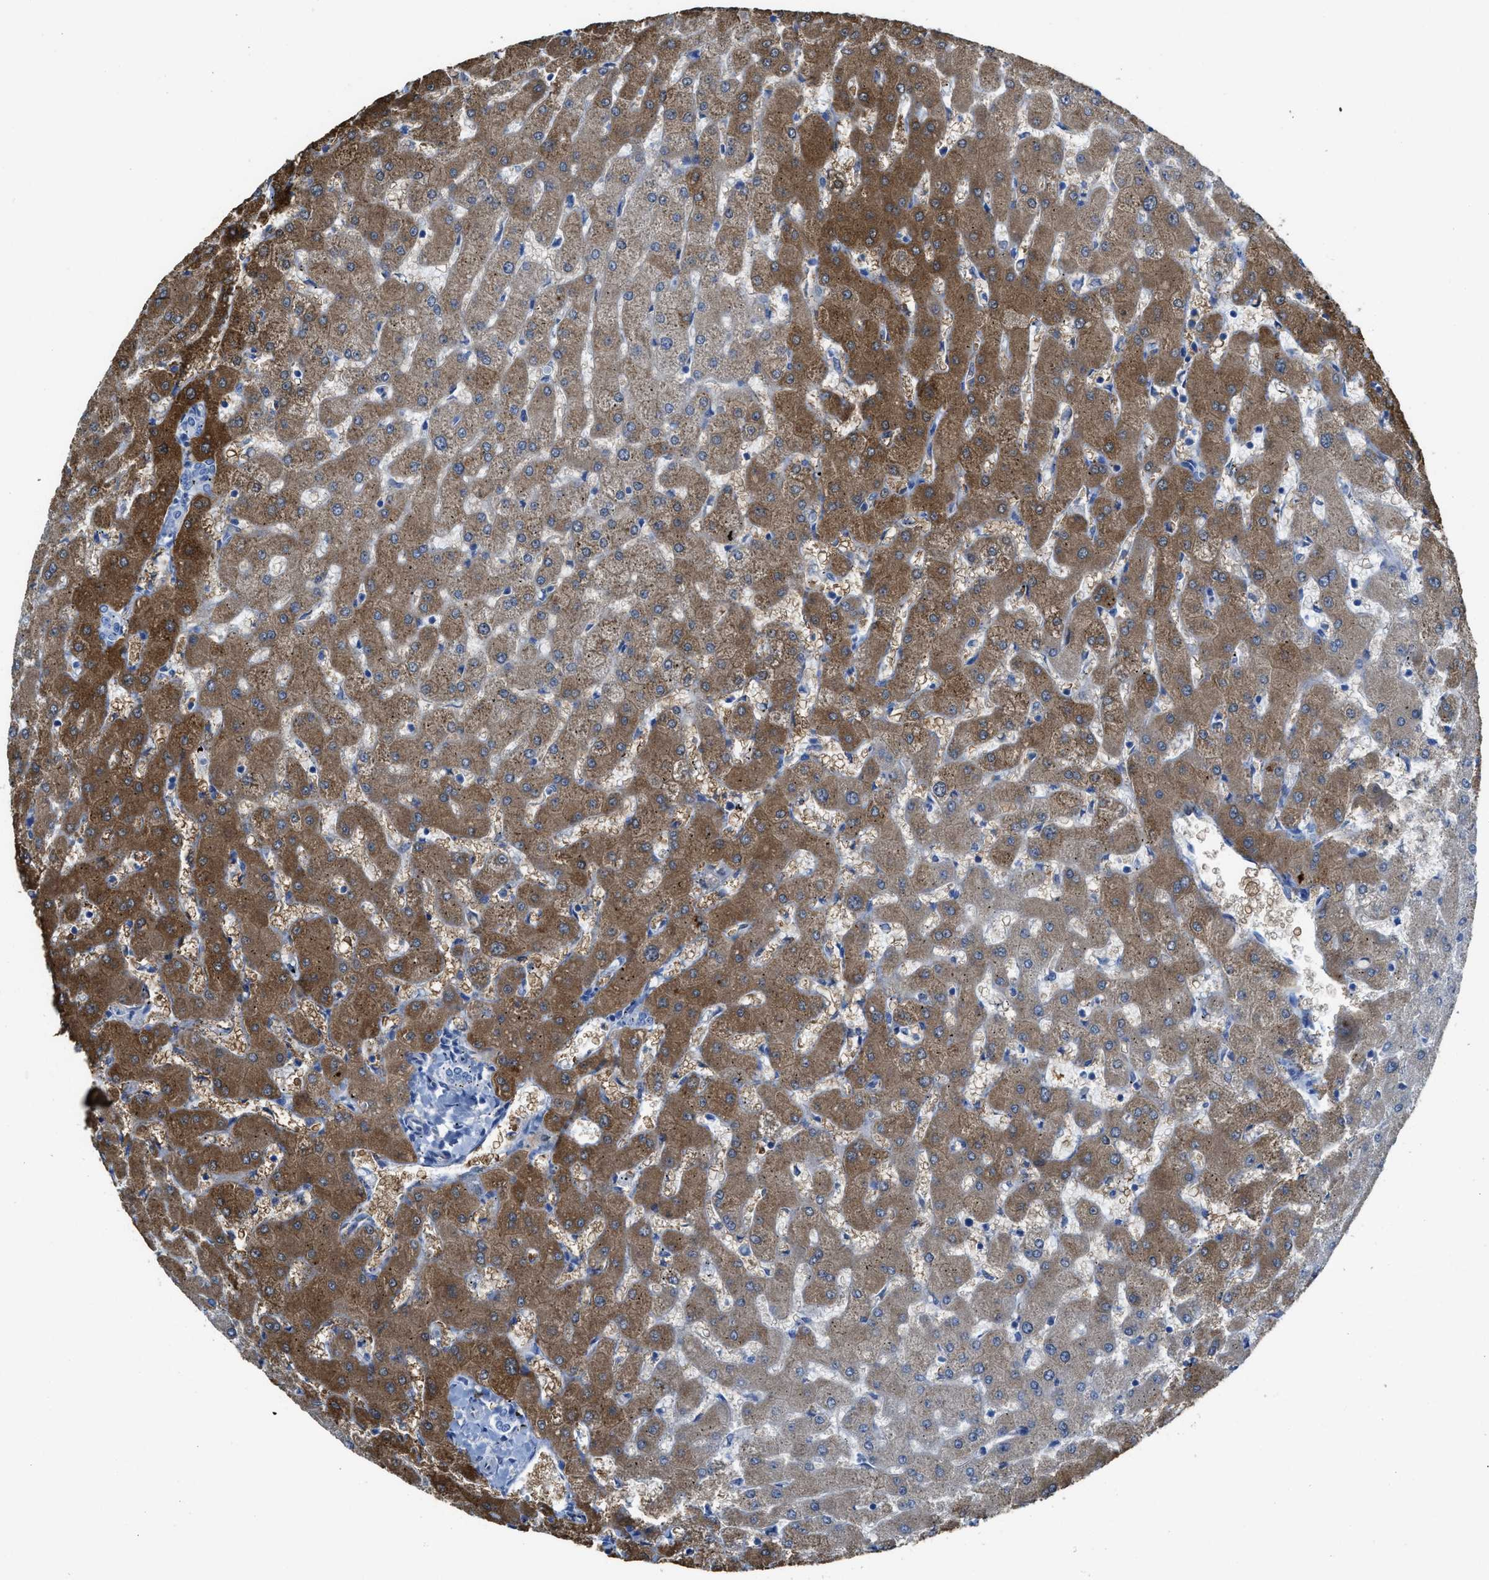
{"staining": {"intensity": "negative", "quantity": "none", "location": "none"}, "tissue": "liver", "cell_type": "Cholangiocytes", "image_type": "normal", "snomed": [{"axis": "morphology", "description": "Normal tissue, NOS"}, {"axis": "topography", "description": "Liver"}], "caption": "This micrograph is of normal liver stained with IHC to label a protein in brown with the nuclei are counter-stained blue. There is no expression in cholangiocytes.", "gene": "ASS1", "patient": {"sex": "female", "age": 63}}